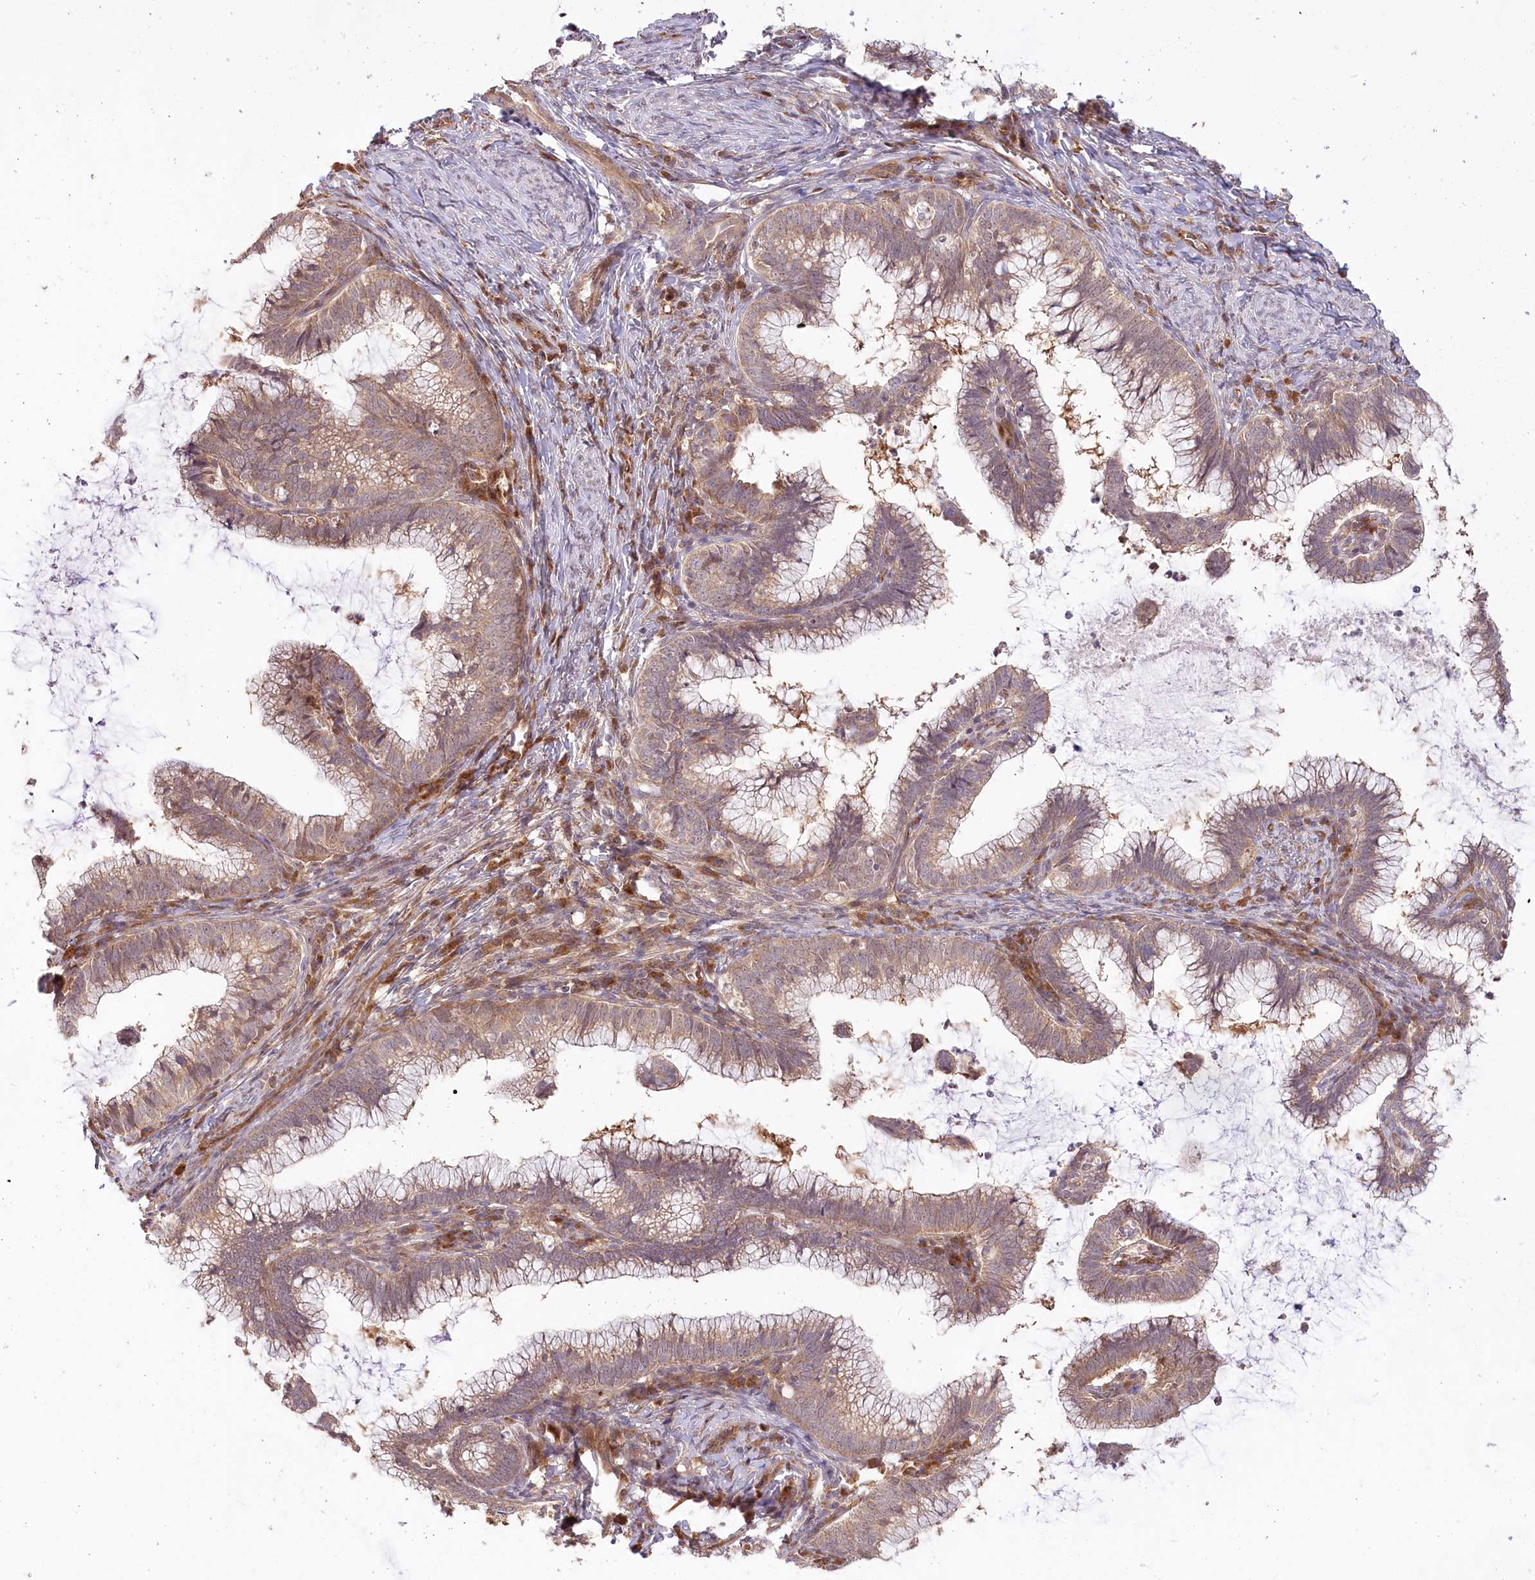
{"staining": {"intensity": "moderate", "quantity": ">75%", "location": "cytoplasmic/membranous"}, "tissue": "cervical cancer", "cell_type": "Tumor cells", "image_type": "cancer", "snomed": [{"axis": "morphology", "description": "Adenocarcinoma, NOS"}, {"axis": "topography", "description": "Cervix"}], "caption": "Protein expression by IHC shows moderate cytoplasmic/membranous positivity in approximately >75% of tumor cells in cervical cancer (adenocarcinoma).", "gene": "CEP70", "patient": {"sex": "female", "age": 36}}